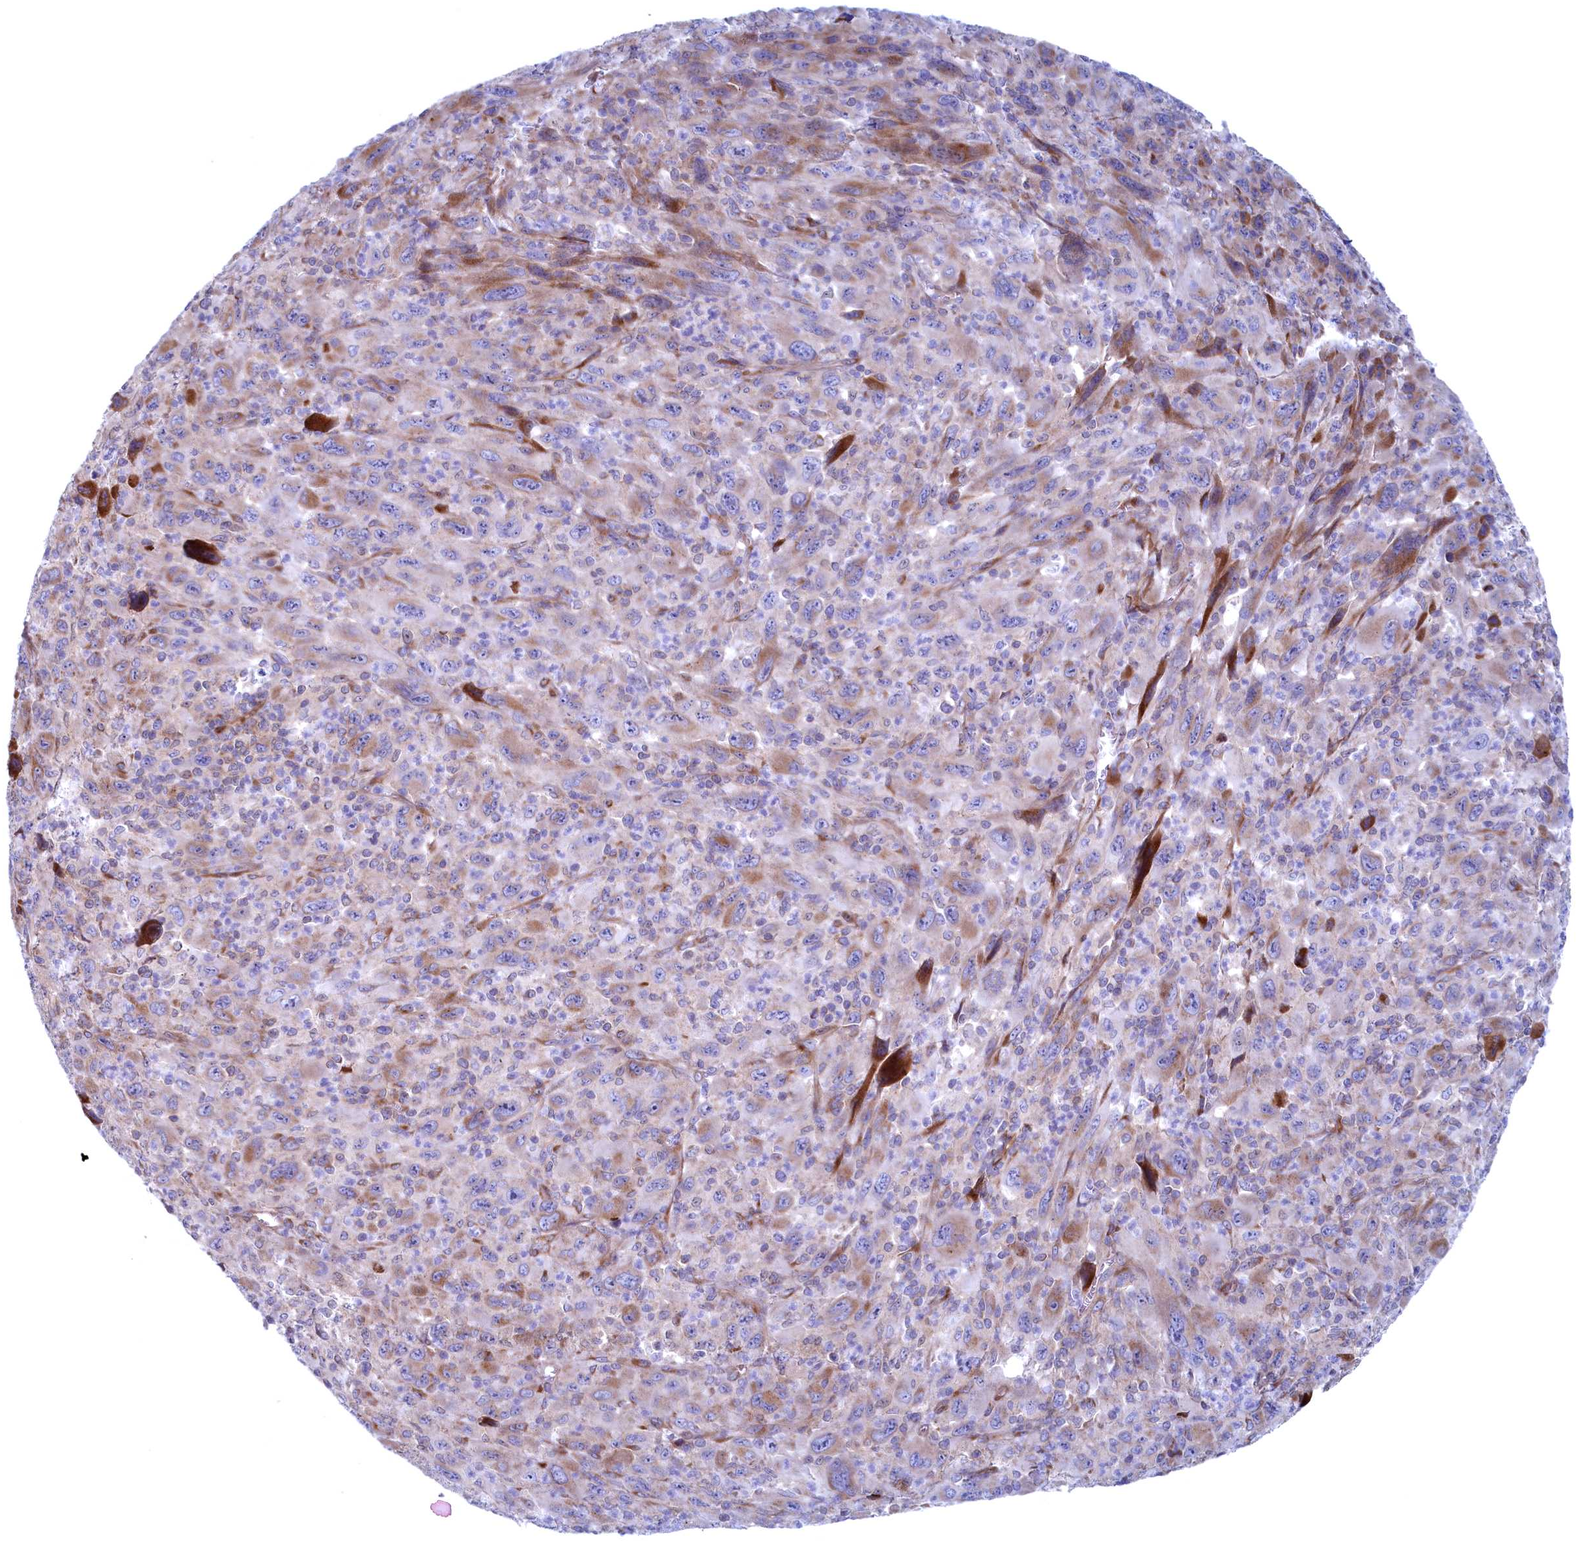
{"staining": {"intensity": "weak", "quantity": "25%-75%", "location": "cytoplasmic/membranous"}, "tissue": "melanoma", "cell_type": "Tumor cells", "image_type": "cancer", "snomed": [{"axis": "morphology", "description": "Malignant melanoma, Metastatic site"}, {"axis": "topography", "description": "Skin"}], "caption": "Weak cytoplasmic/membranous protein staining is seen in approximately 25%-75% of tumor cells in malignant melanoma (metastatic site). (brown staining indicates protein expression, while blue staining denotes nuclei).", "gene": "MTFMT", "patient": {"sex": "female", "age": 56}}